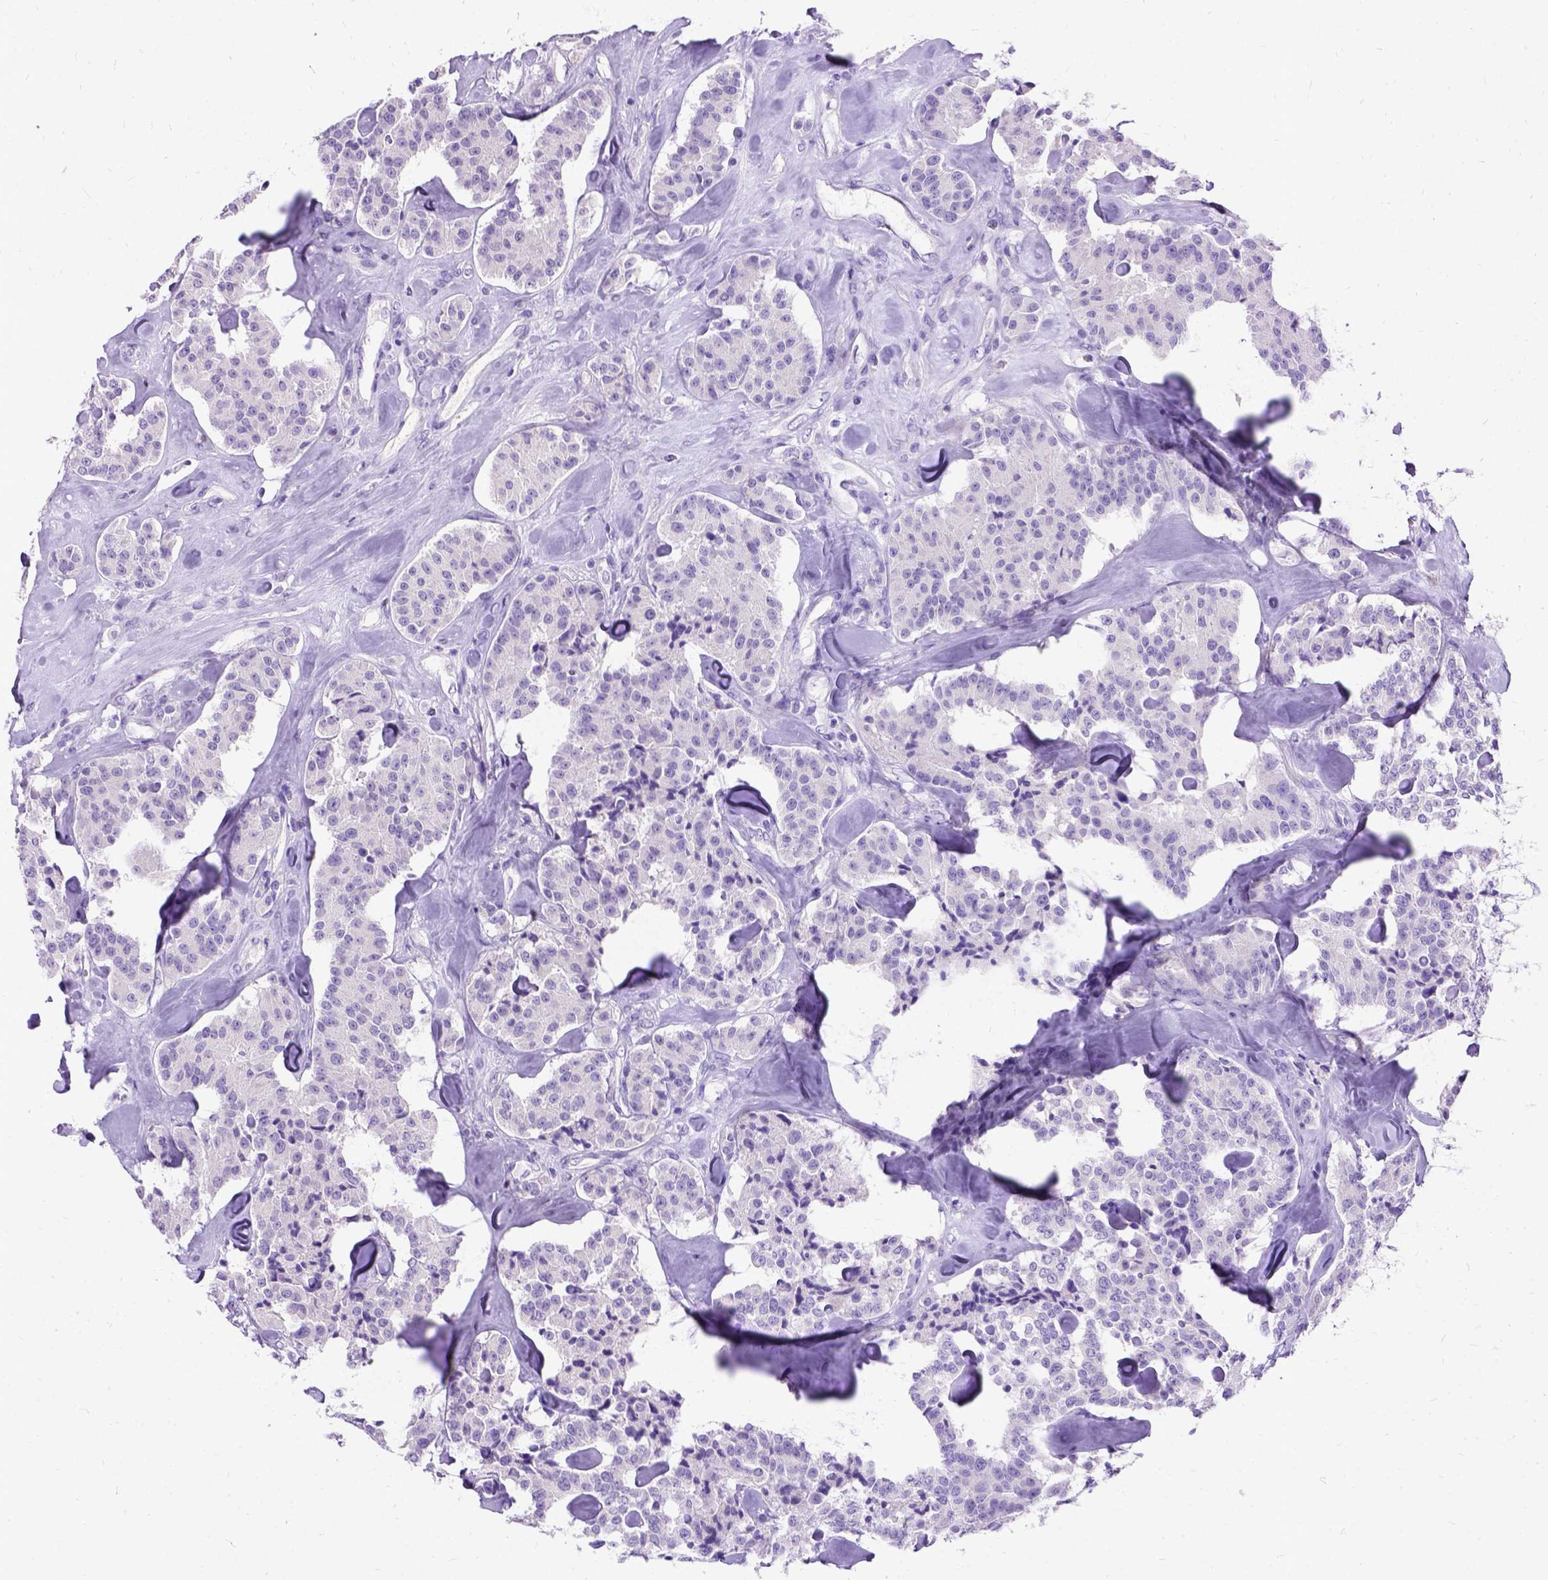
{"staining": {"intensity": "negative", "quantity": "none", "location": "none"}, "tissue": "carcinoid", "cell_type": "Tumor cells", "image_type": "cancer", "snomed": [{"axis": "morphology", "description": "Carcinoid, malignant, NOS"}, {"axis": "topography", "description": "Pancreas"}], "caption": "Tumor cells are negative for brown protein staining in carcinoid. (Brightfield microscopy of DAB immunohistochemistry (IHC) at high magnification).", "gene": "NEUROD4", "patient": {"sex": "male", "age": 41}}